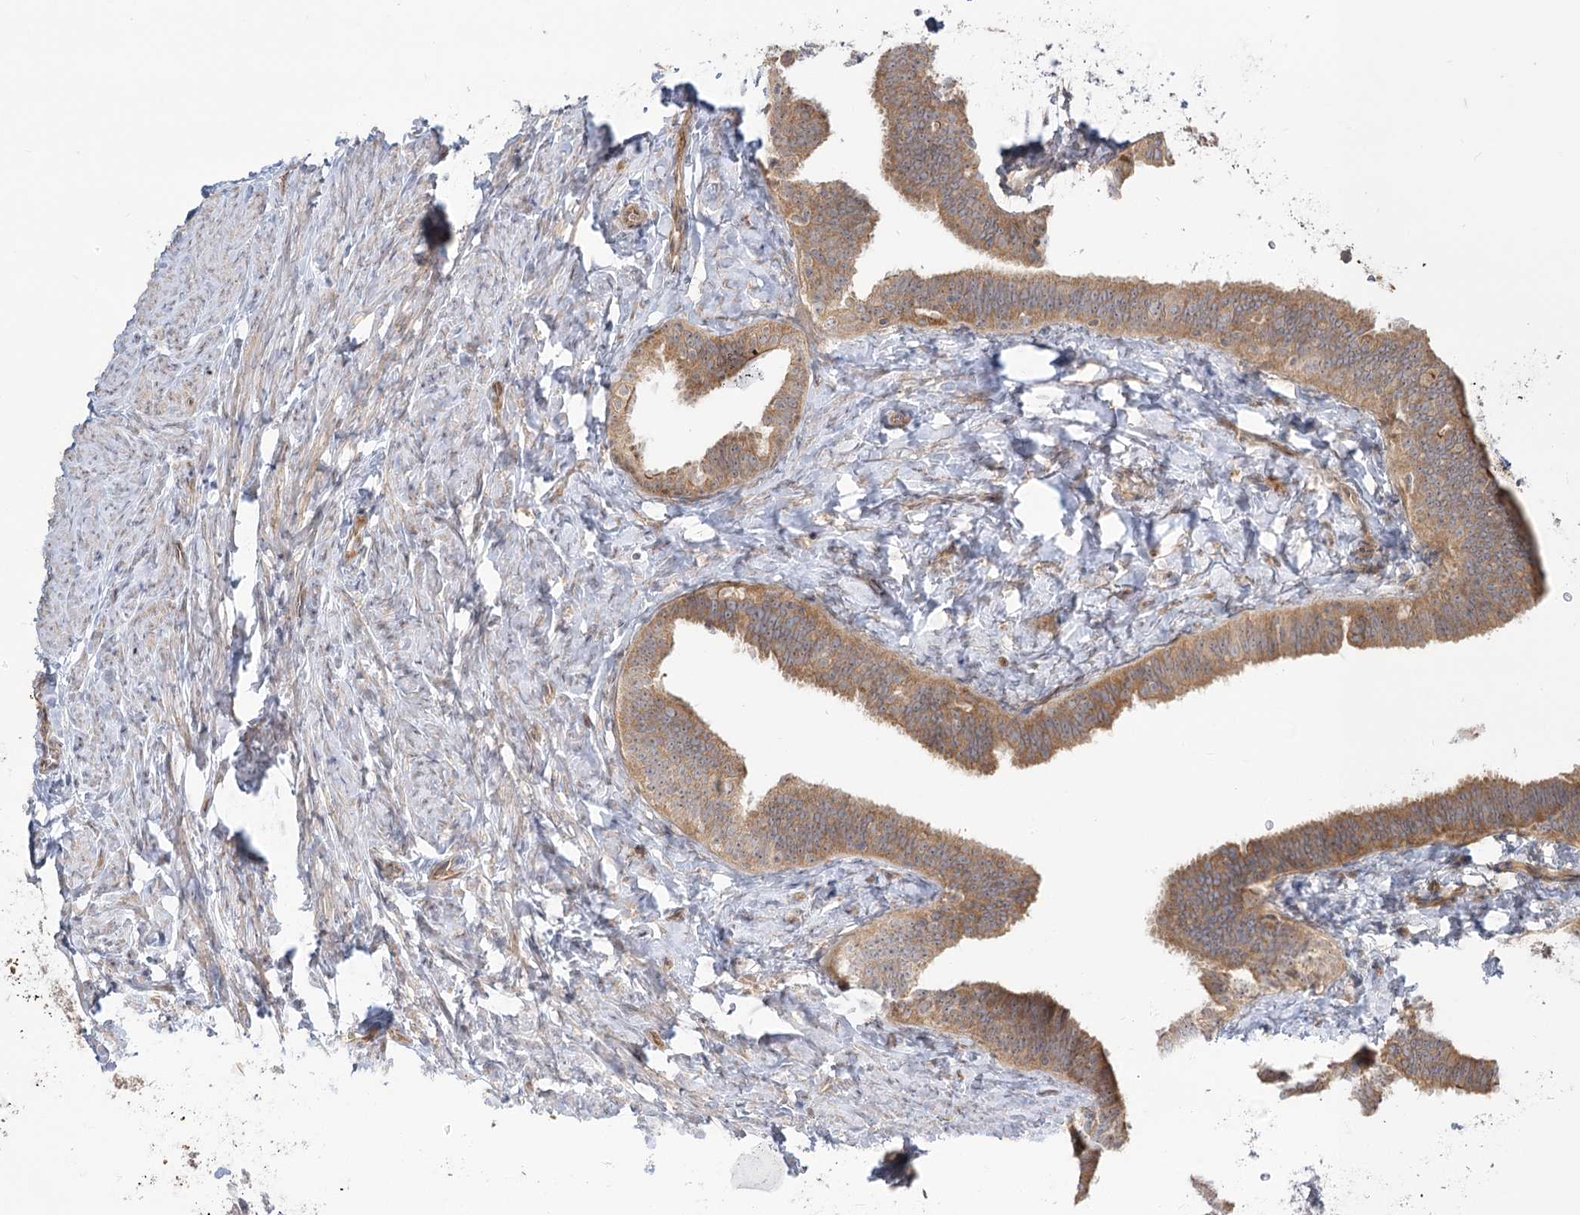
{"staining": {"intensity": "moderate", "quantity": ">75%", "location": "cytoplasmic/membranous"}, "tissue": "fallopian tube", "cell_type": "Glandular cells", "image_type": "normal", "snomed": [{"axis": "morphology", "description": "Normal tissue, NOS"}, {"axis": "topography", "description": "Fallopian tube"}], "caption": "DAB immunohistochemical staining of benign human fallopian tube reveals moderate cytoplasmic/membranous protein staining in approximately >75% of glandular cells. (brown staining indicates protein expression, while blue staining denotes nuclei).", "gene": "GUCY2C", "patient": {"sex": "female", "age": 39}}